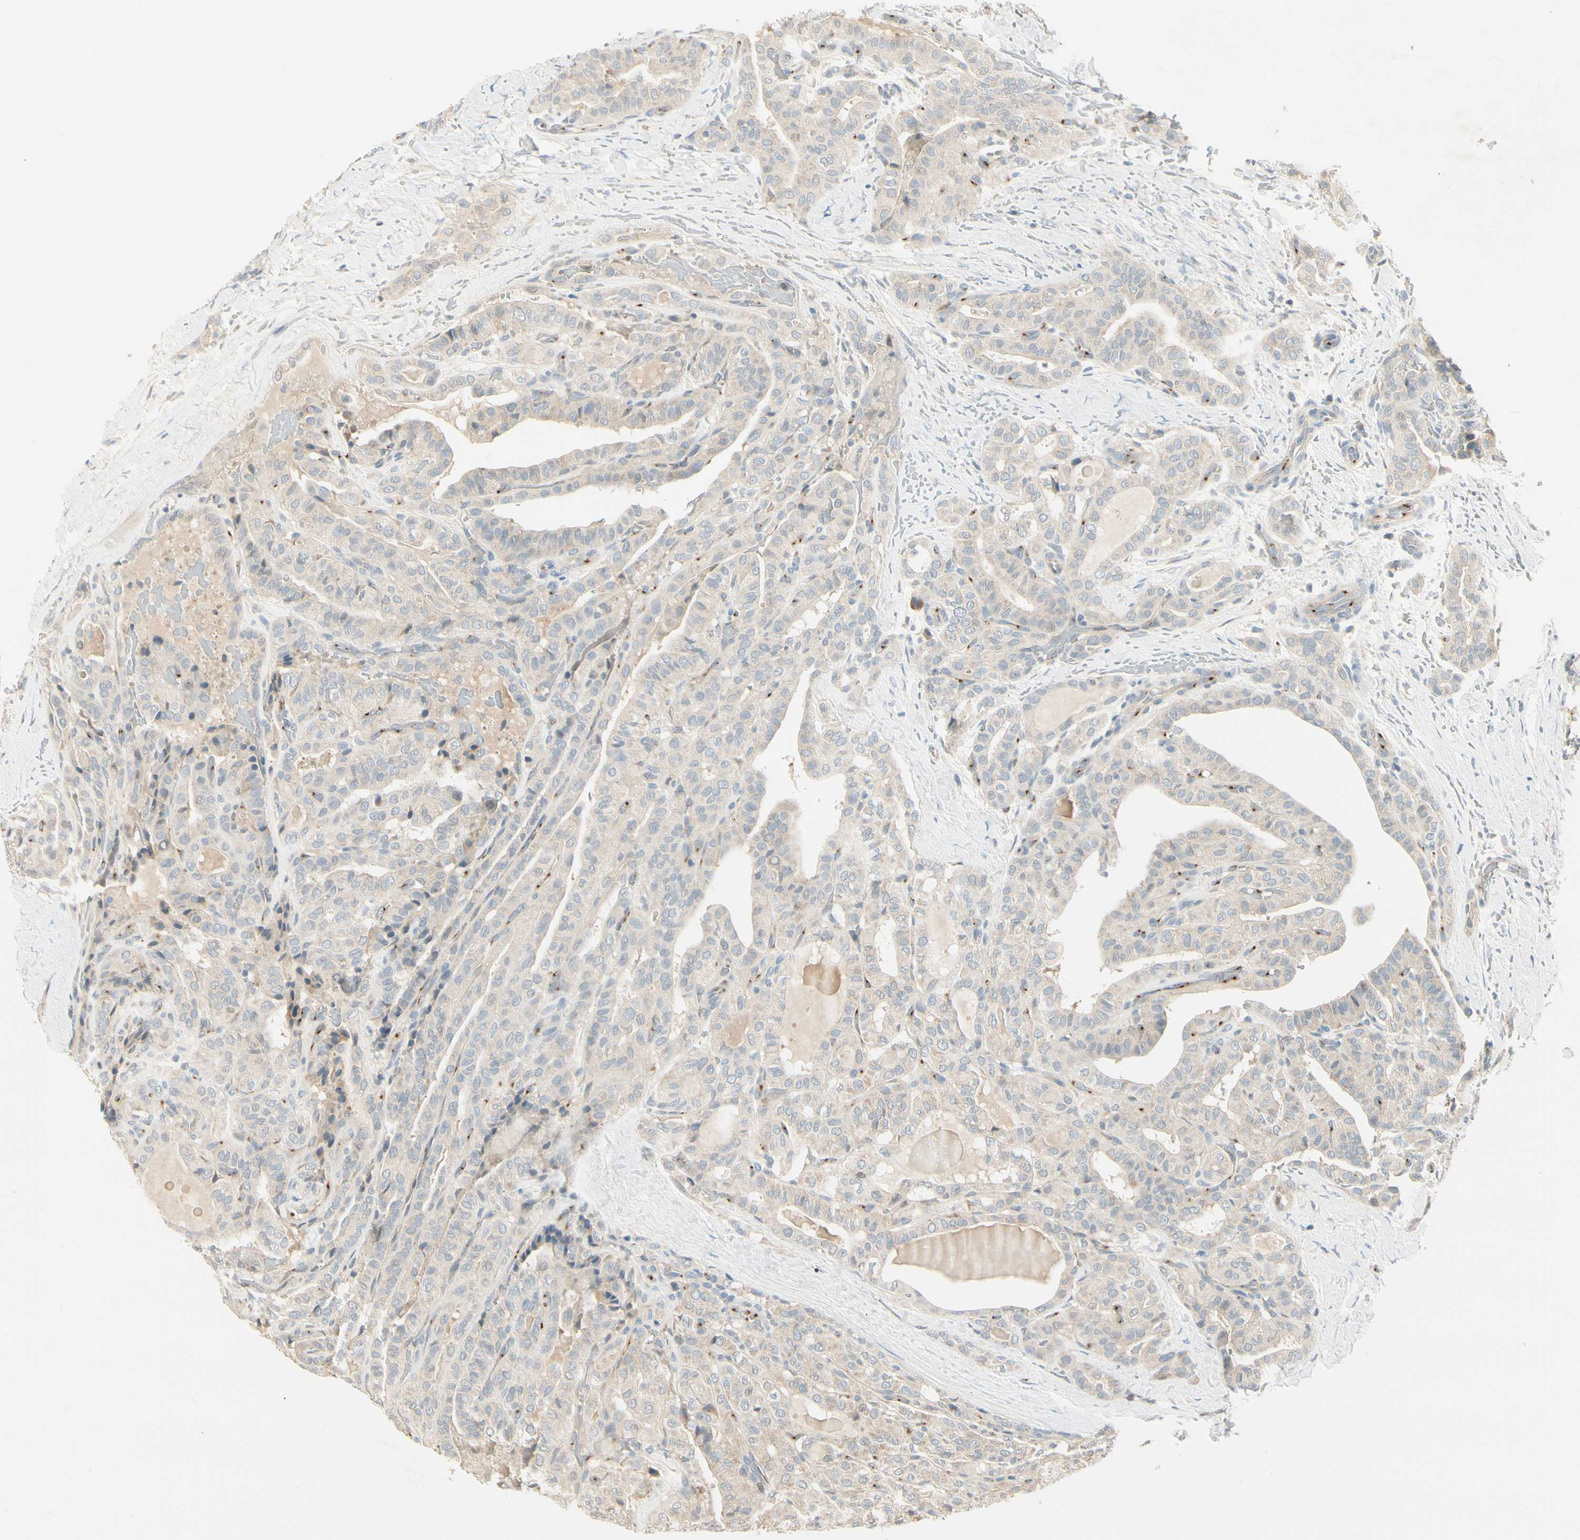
{"staining": {"intensity": "weak", "quantity": "<25%", "location": "cytoplasmic/membranous"}, "tissue": "thyroid cancer", "cell_type": "Tumor cells", "image_type": "cancer", "snomed": [{"axis": "morphology", "description": "Papillary adenocarcinoma, NOS"}, {"axis": "topography", "description": "Thyroid gland"}], "caption": "This is an IHC histopathology image of thyroid cancer. There is no staining in tumor cells.", "gene": "MANSC1", "patient": {"sex": "male", "age": 77}}